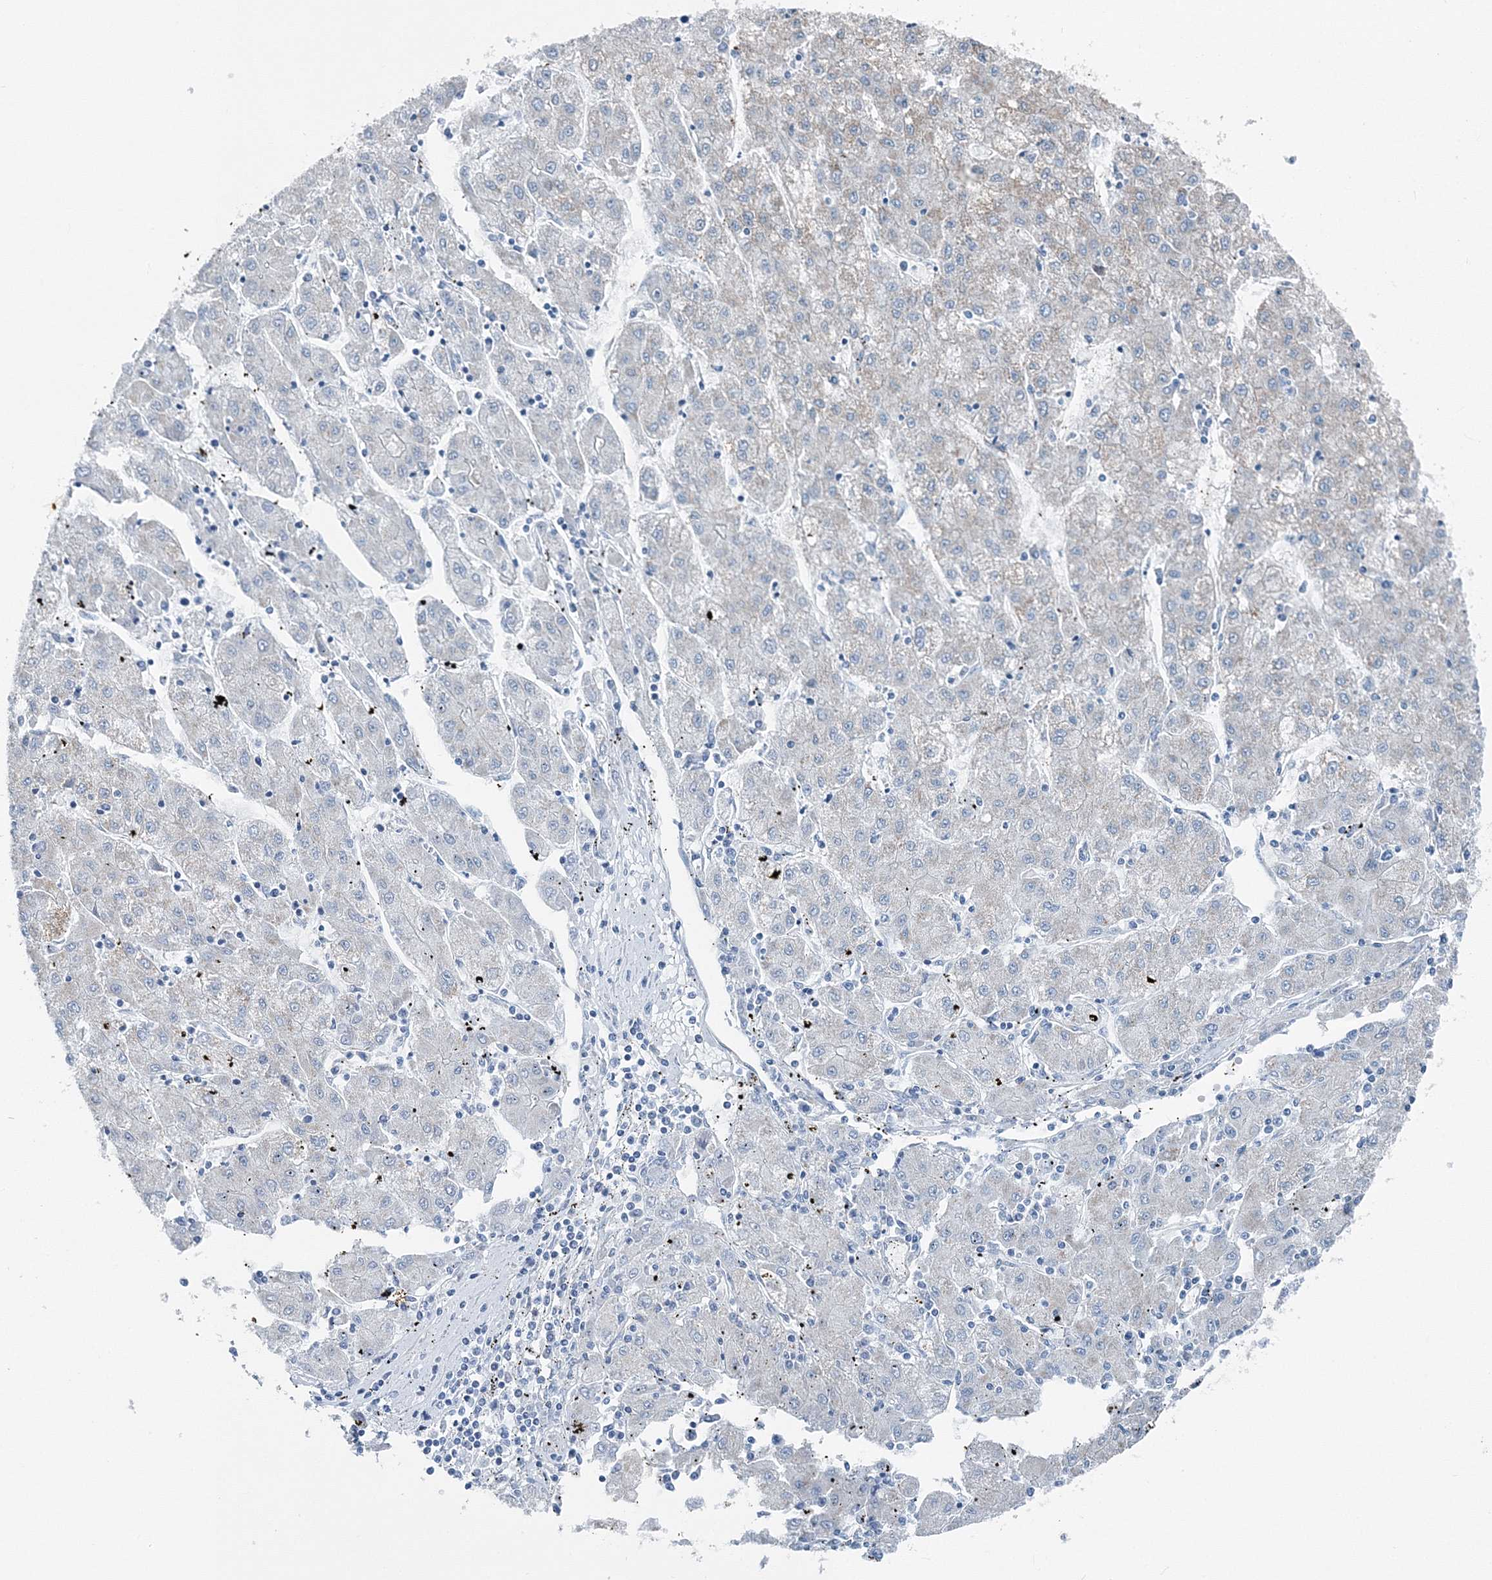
{"staining": {"intensity": "negative", "quantity": "none", "location": "none"}, "tissue": "liver cancer", "cell_type": "Tumor cells", "image_type": "cancer", "snomed": [{"axis": "morphology", "description": "Carcinoma, Hepatocellular, NOS"}, {"axis": "topography", "description": "Liver"}], "caption": "Immunohistochemical staining of hepatocellular carcinoma (liver) displays no significant staining in tumor cells.", "gene": "GABARAPL2", "patient": {"sex": "male", "age": 72}}